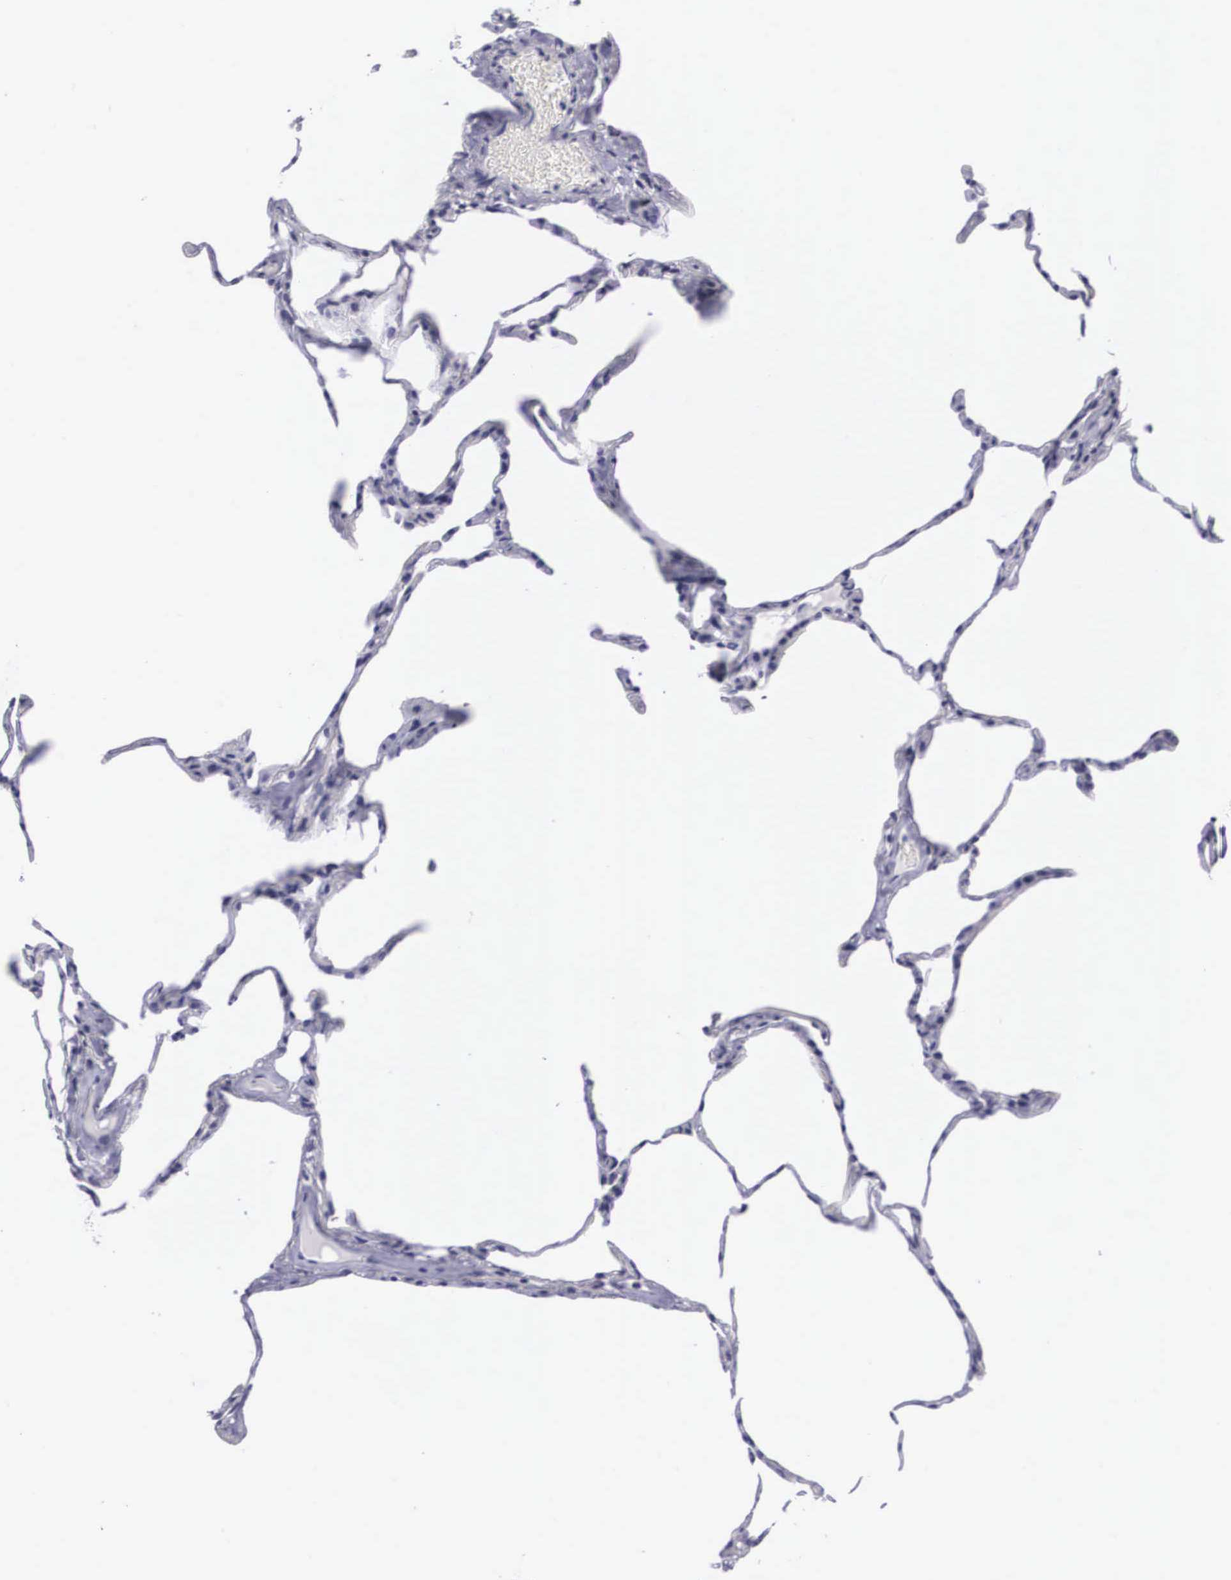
{"staining": {"intensity": "negative", "quantity": "none", "location": "none"}, "tissue": "lung", "cell_type": "Alveolar cells", "image_type": "normal", "snomed": [{"axis": "morphology", "description": "Normal tissue, NOS"}, {"axis": "topography", "description": "Lung"}], "caption": "IHC of unremarkable lung shows no staining in alveolar cells.", "gene": "C22orf31", "patient": {"sex": "female", "age": 75}}